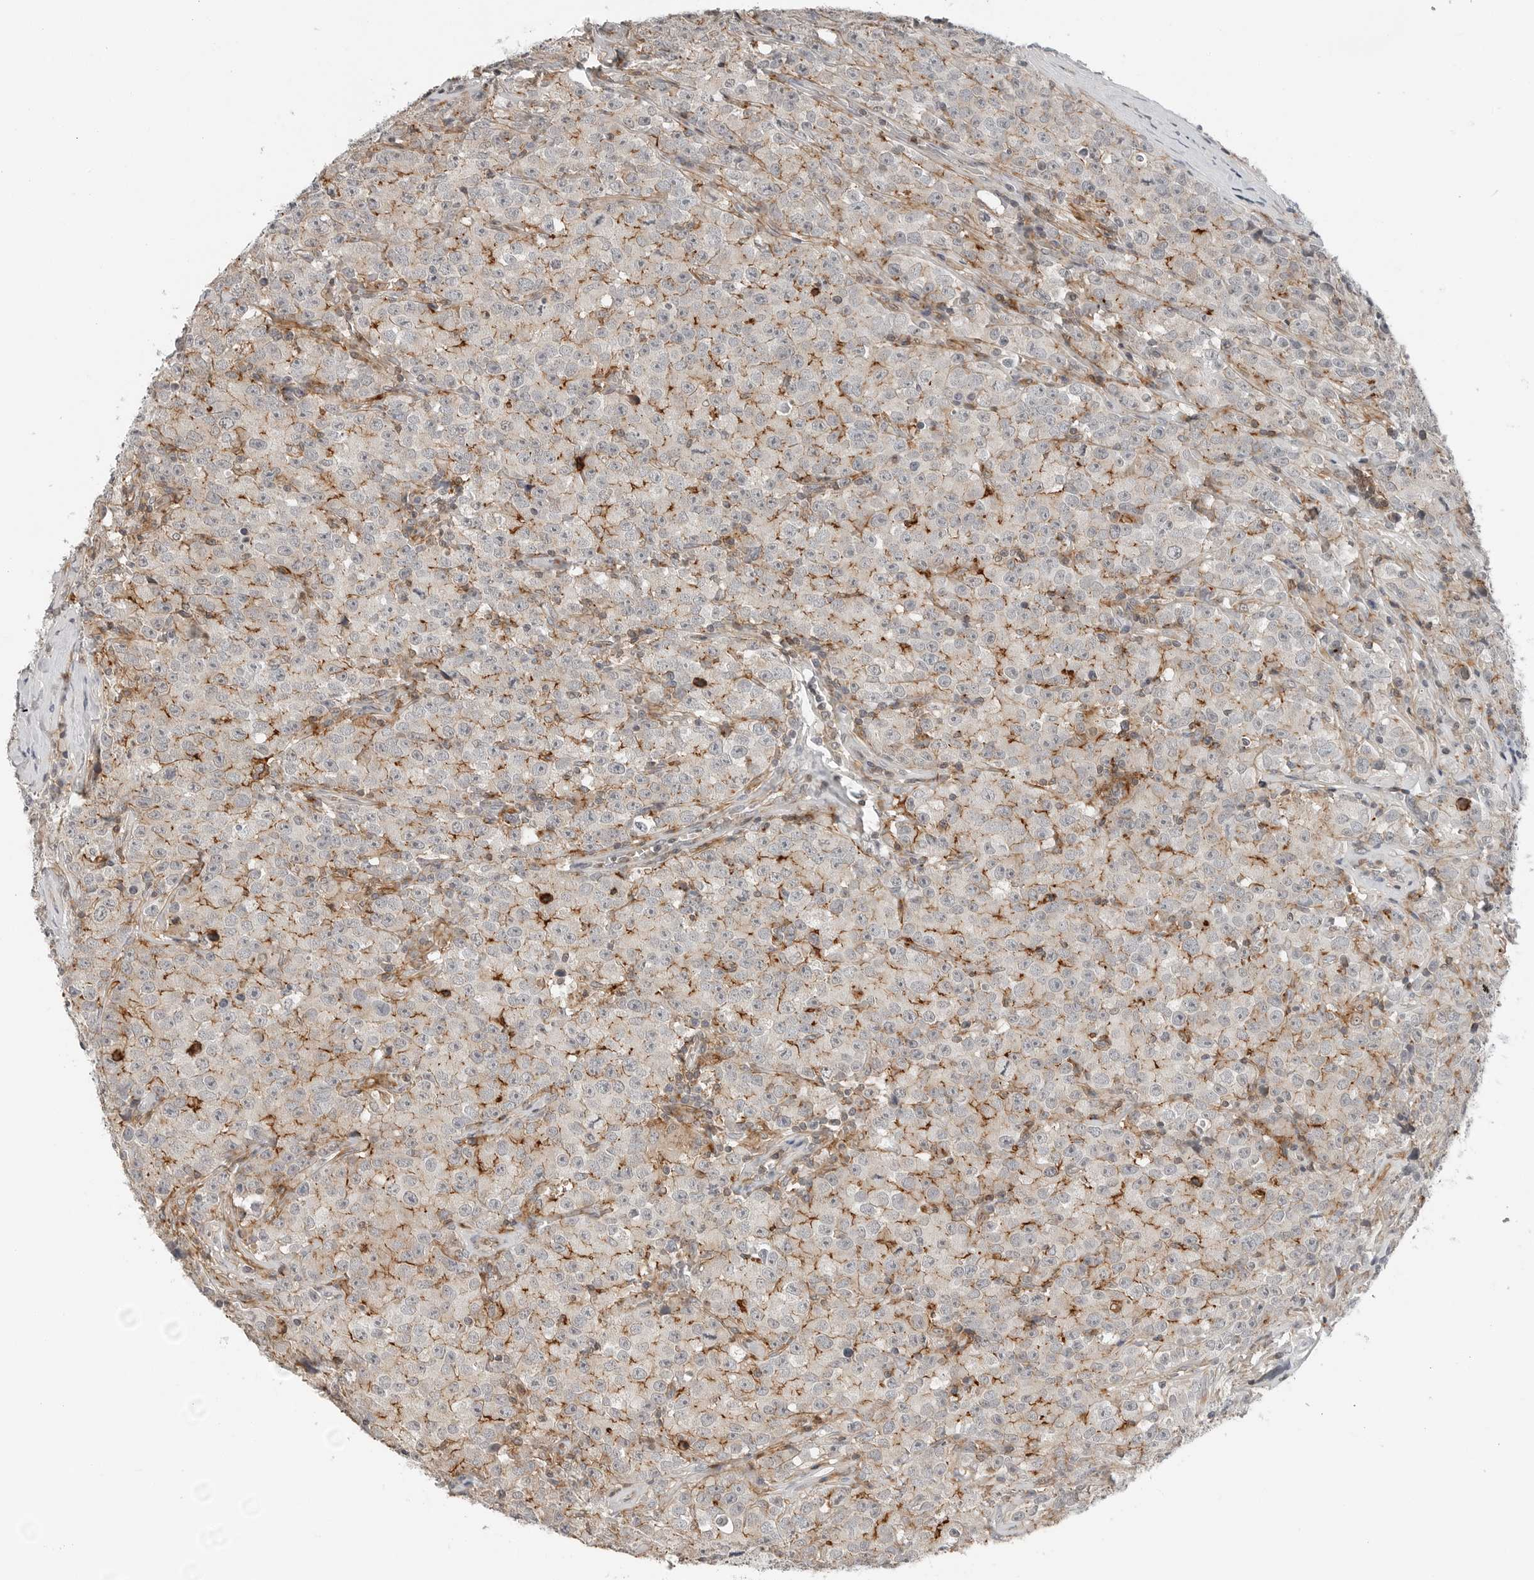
{"staining": {"intensity": "moderate", "quantity": "25%-75%", "location": "cytoplasmic/membranous"}, "tissue": "testis cancer", "cell_type": "Tumor cells", "image_type": "cancer", "snomed": [{"axis": "morphology", "description": "Seminoma, NOS"}, {"axis": "morphology", "description": "Carcinoma, Embryonal, NOS"}, {"axis": "topography", "description": "Testis"}], "caption": "Testis cancer (embryonal carcinoma) was stained to show a protein in brown. There is medium levels of moderate cytoplasmic/membranous expression in about 25%-75% of tumor cells.", "gene": "LEFTY2", "patient": {"sex": "male", "age": 43}}